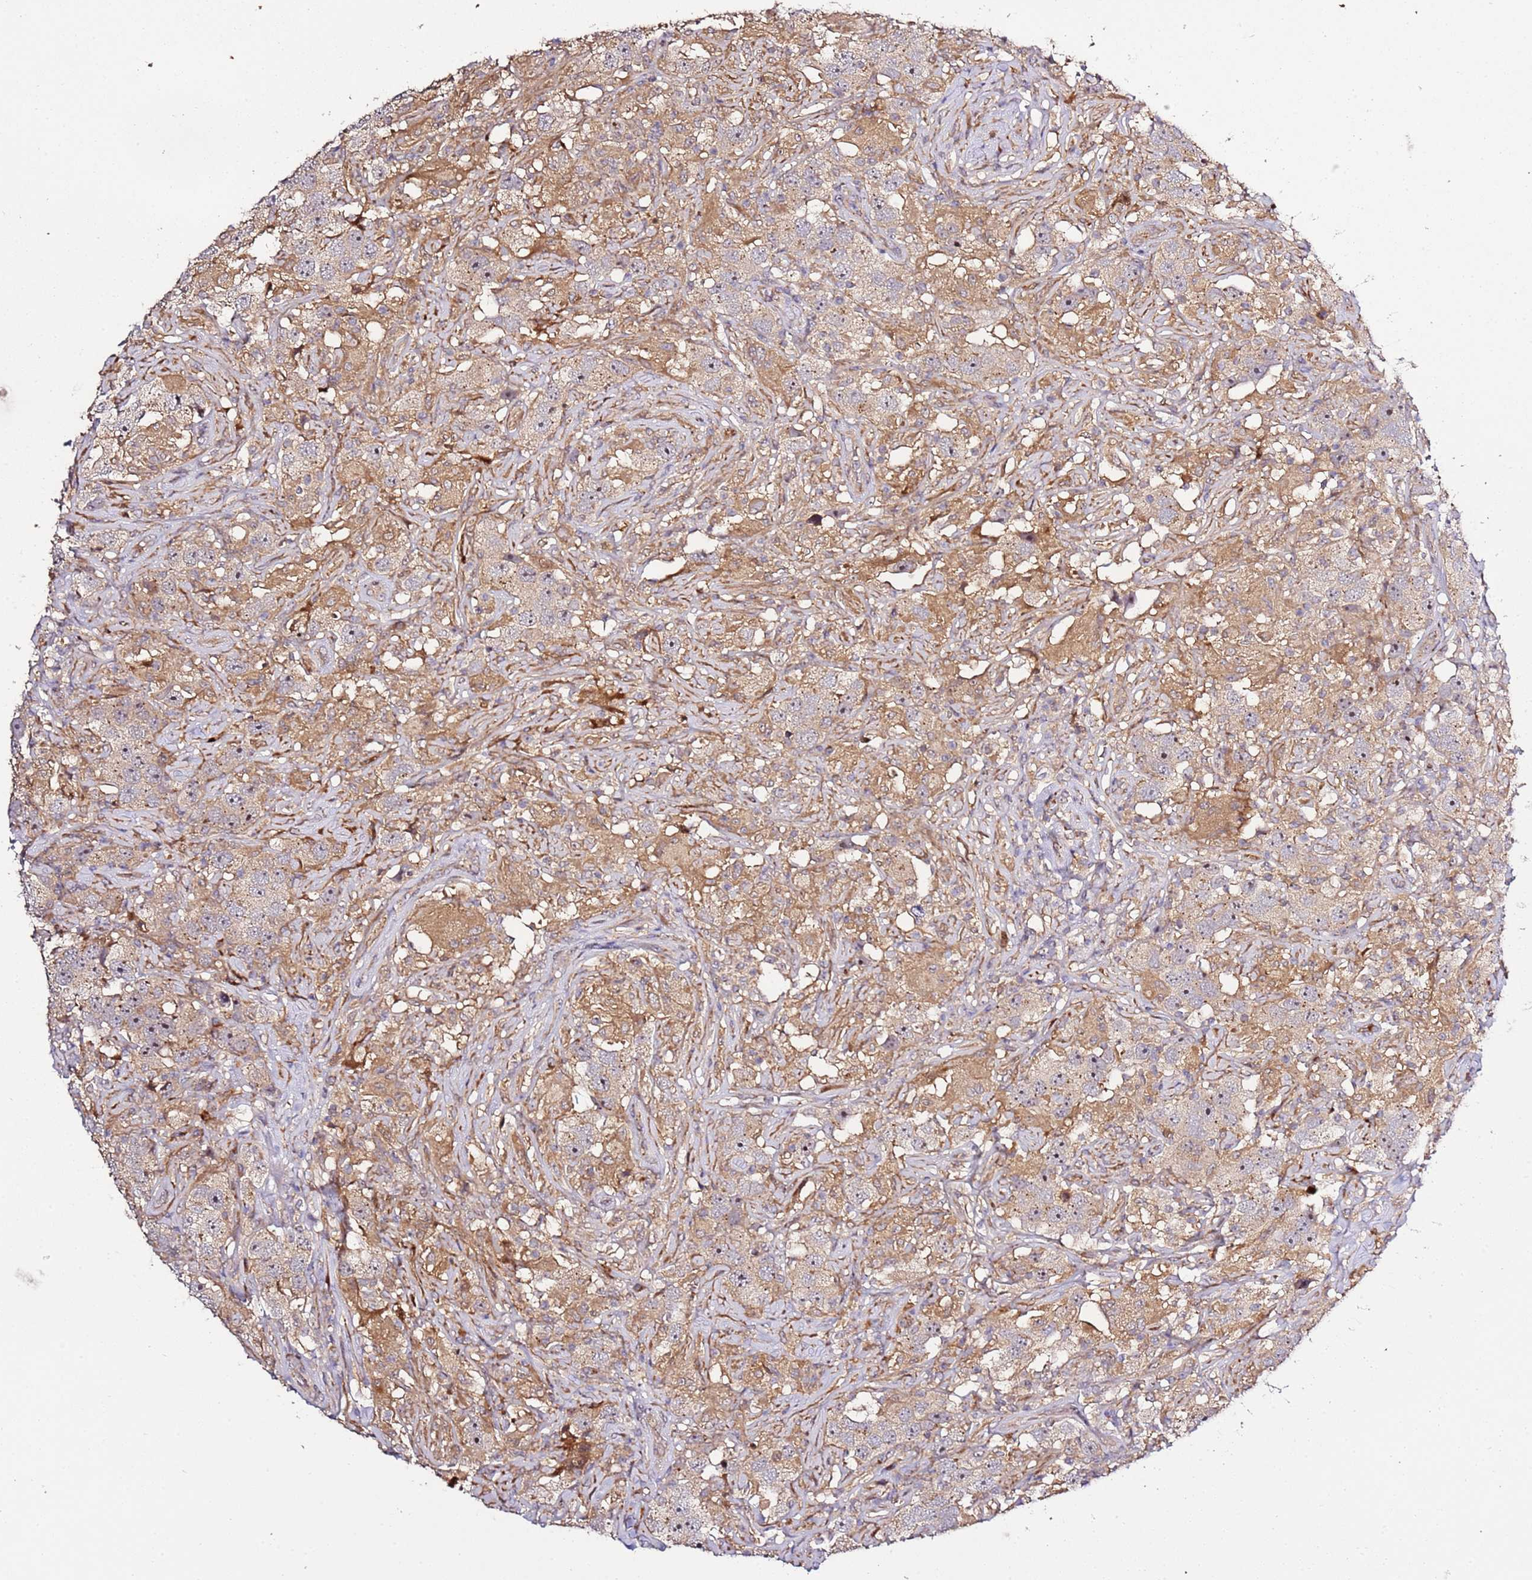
{"staining": {"intensity": "strong", "quantity": "25%-75%", "location": "cytoplasmic/membranous,nuclear"}, "tissue": "testis cancer", "cell_type": "Tumor cells", "image_type": "cancer", "snomed": [{"axis": "morphology", "description": "Seminoma, NOS"}, {"axis": "topography", "description": "Testis"}], "caption": "Tumor cells demonstrate high levels of strong cytoplasmic/membranous and nuclear positivity in about 25%-75% of cells in human testis seminoma.", "gene": "PVRIG", "patient": {"sex": "male", "age": 49}}